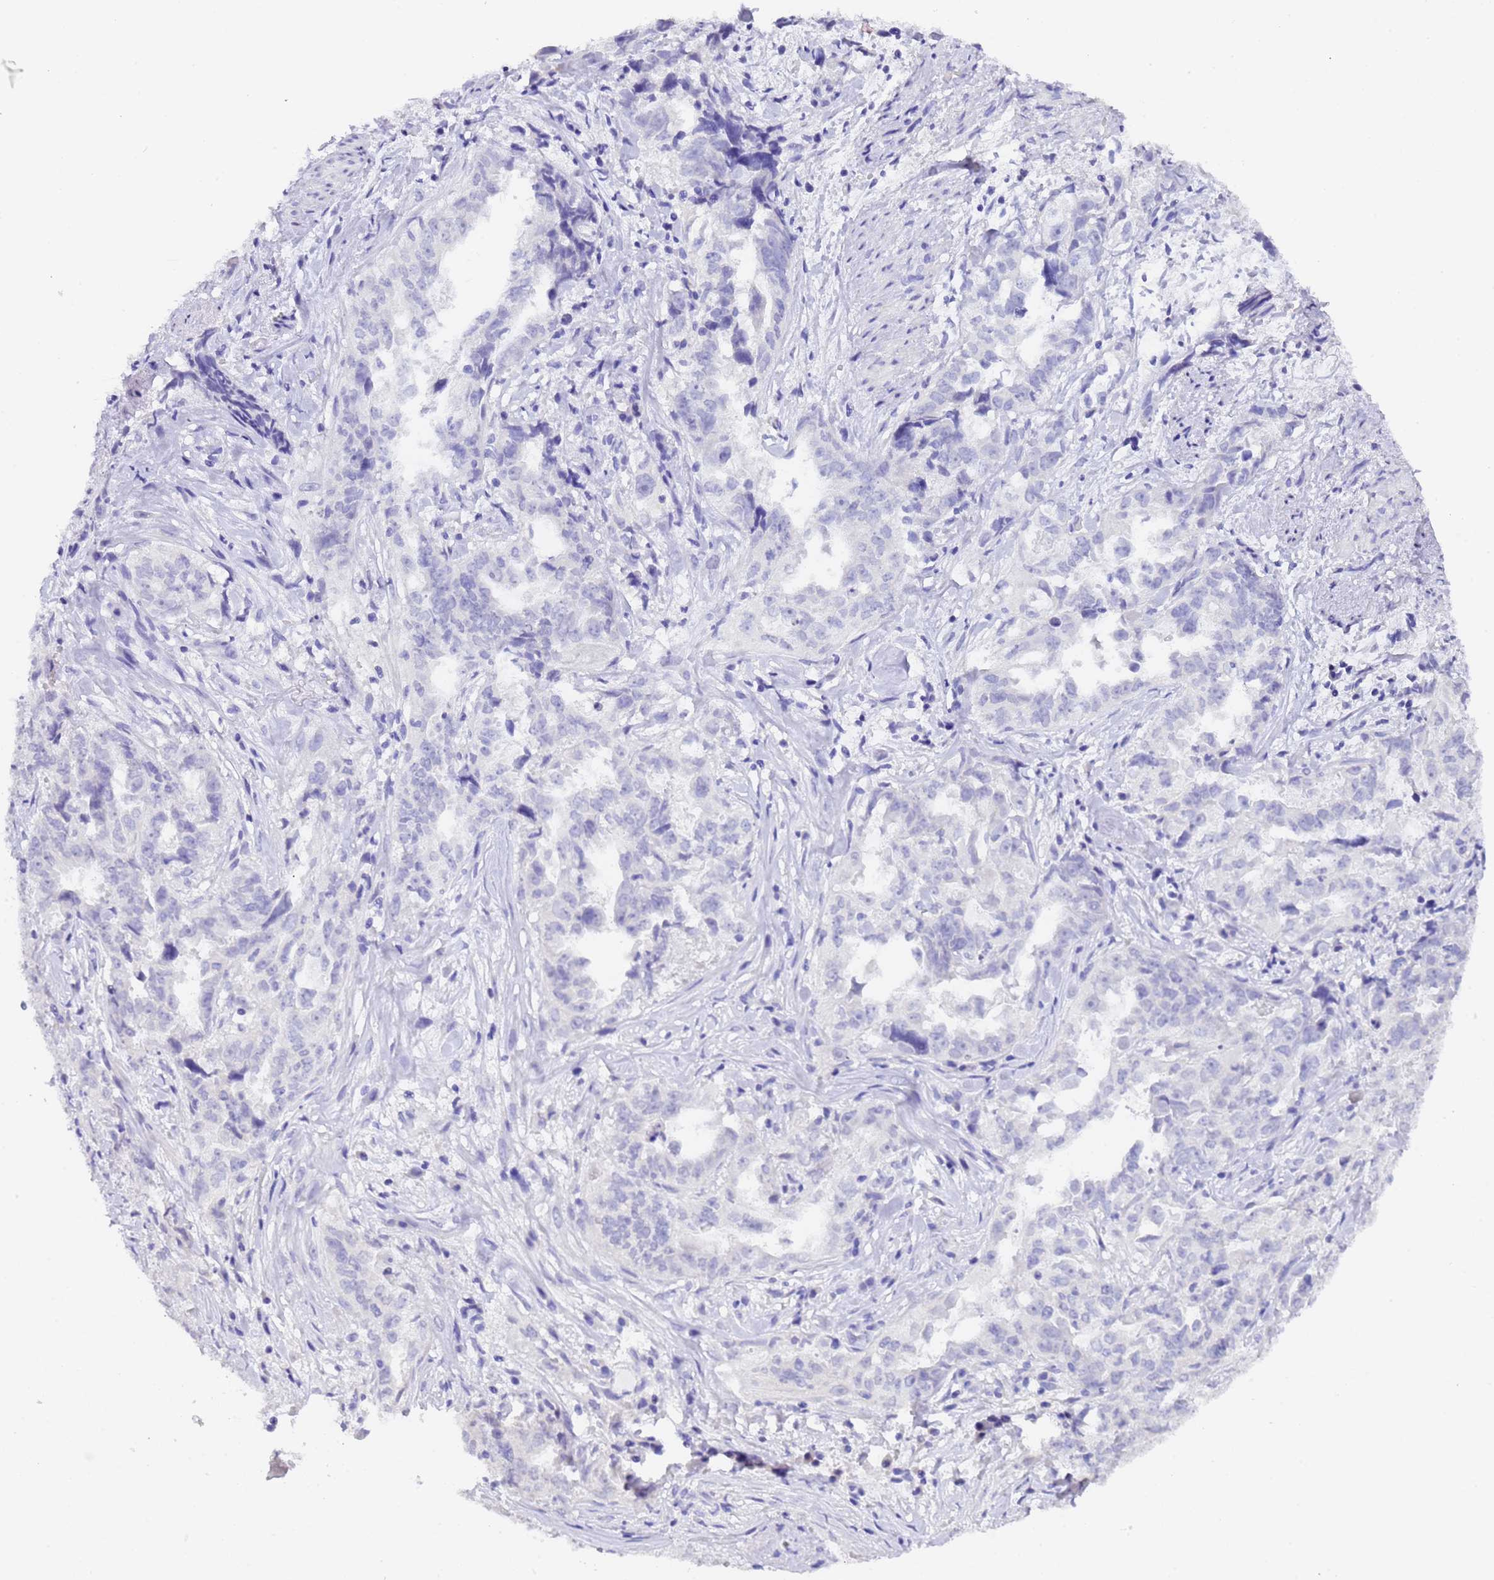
{"staining": {"intensity": "negative", "quantity": "none", "location": "none"}, "tissue": "endometrial cancer", "cell_type": "Tumor cells", "image_type": "cancer", "snomed": [{"axis": "morphology", "description": "Adenocarcinoma, NOS"}, {"axis": "topography", "description": "Endometrium"}], "caption": "Immunohistochemical staining of human endometrial adenocarcinoma shows no significant positivity in tumor cells.", "gene": "GABRA1", "patient": {"sex": "female", "age": 65}}